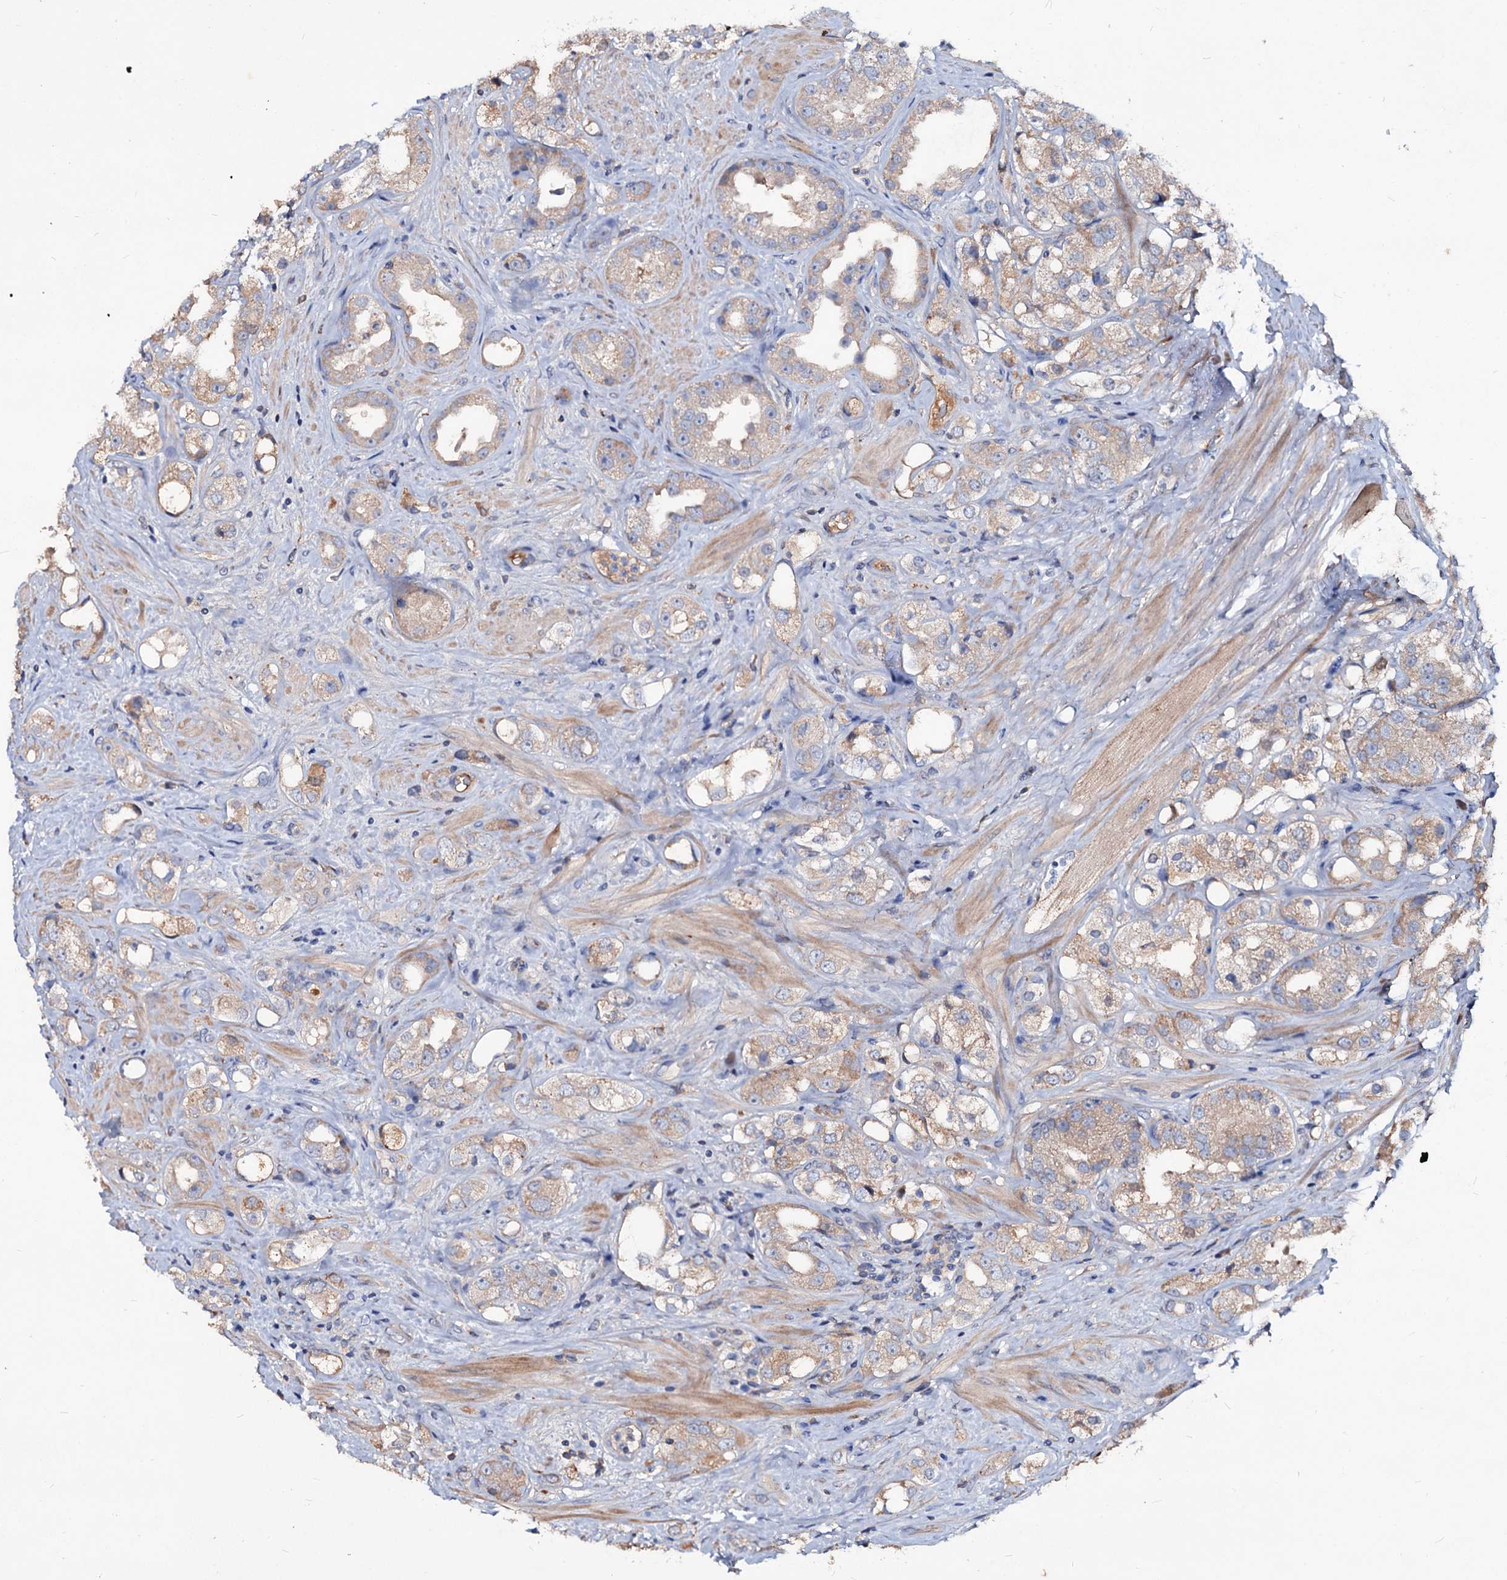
{"staining": {"intensity": "moderate", "quantity": ">75%", "location": "cytoplasmic/membranous"}, "tissue": "prostate cancer", "cell_type": "Tumor cells", "image_type": "cancer", "snomed": [{"axis": "morphology", "description": "Adenocarcinoma, NOS"}, {"axis": "topography", "description": "Prostate"}], "caption": "Tumor cells demonstrate medium levels of moderate cytoplasmic/membranous staining in approximately >75% of cells in adenocarcinoma (prostate). (Stains: DAB in brown, nuclei in blue, Microscopy: brightfield microscopy at high magnification).", "gene": "ACY3", "patient": {"sex": "male", "age": 79}}